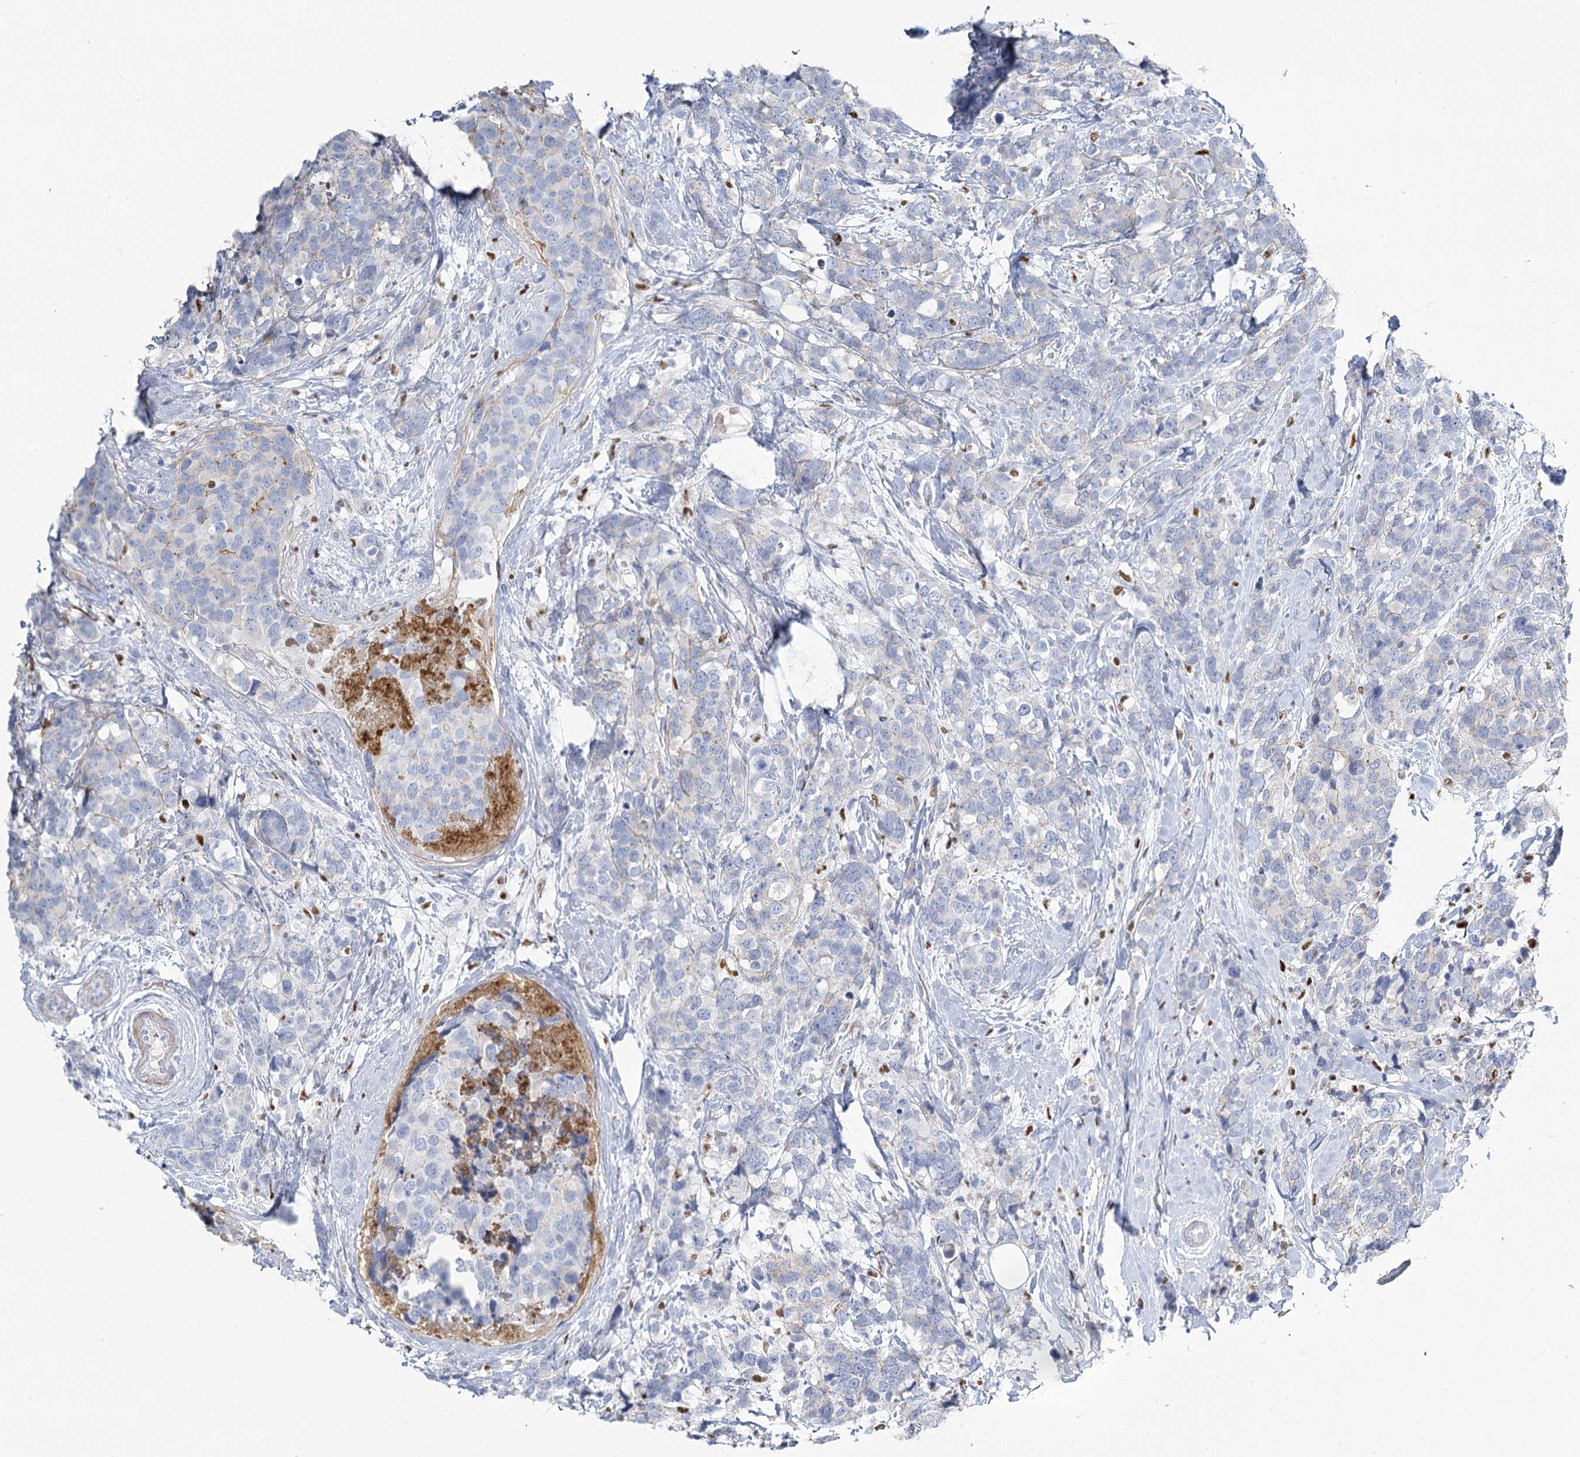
{"staining": {"intensity": "negative", "quantity": "none", "location": "none"}, "tissue": "breast cancer", "cell_type": "Tumor cells", "image_type": "cancer", "snomed": [{"axis": "morphology", "description": "Lobular carcinoma"}, {"axis": "topography", "description": "Breast"}], "caption": "Immunohistochemical staining of human breast cancer demonstrates no significant expression in tumor cells.", "gene": "IGSF3", "patient": {"sex": "female", "age": 59}}